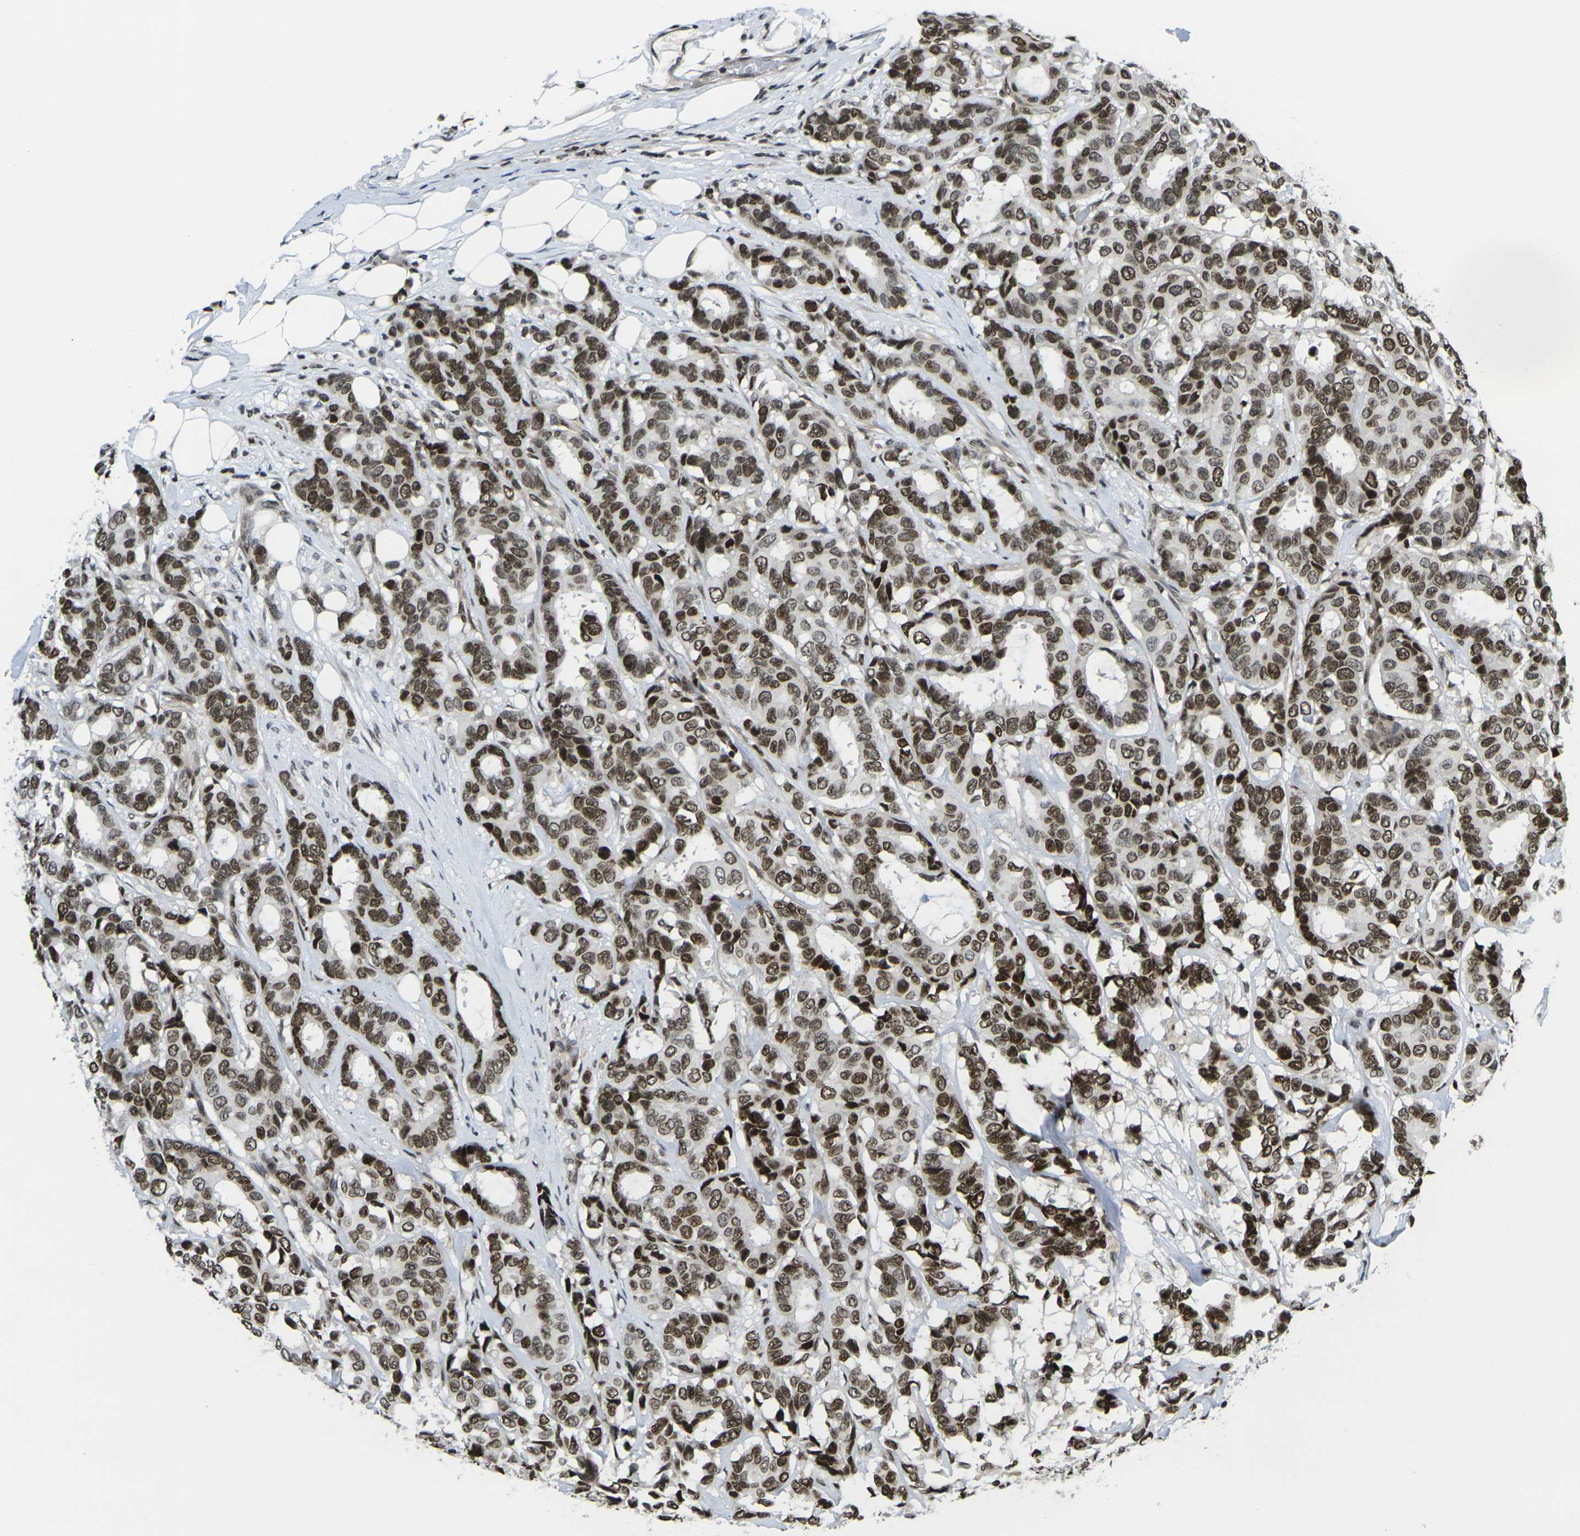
{"staining": {"intensity": "strong", "quantity": ">75%", "location": "nuclear"}, "tissue": "breast cancer", "cell_type": "Tumor cells", "image_type": "cancer", "snomed": [{"axis": "morphology", "description": "Duct carcinoma"}, {"axis": "topography", "description": "Breast"}], "caption": "Breast infiltrating ductal carcinoma tissue shows strong nuclear expression in about >75% of tumor cells, visualized by immunohistochemistry.", "gene": "H1-10", "patient": {"sex": "female", "age": 87}}